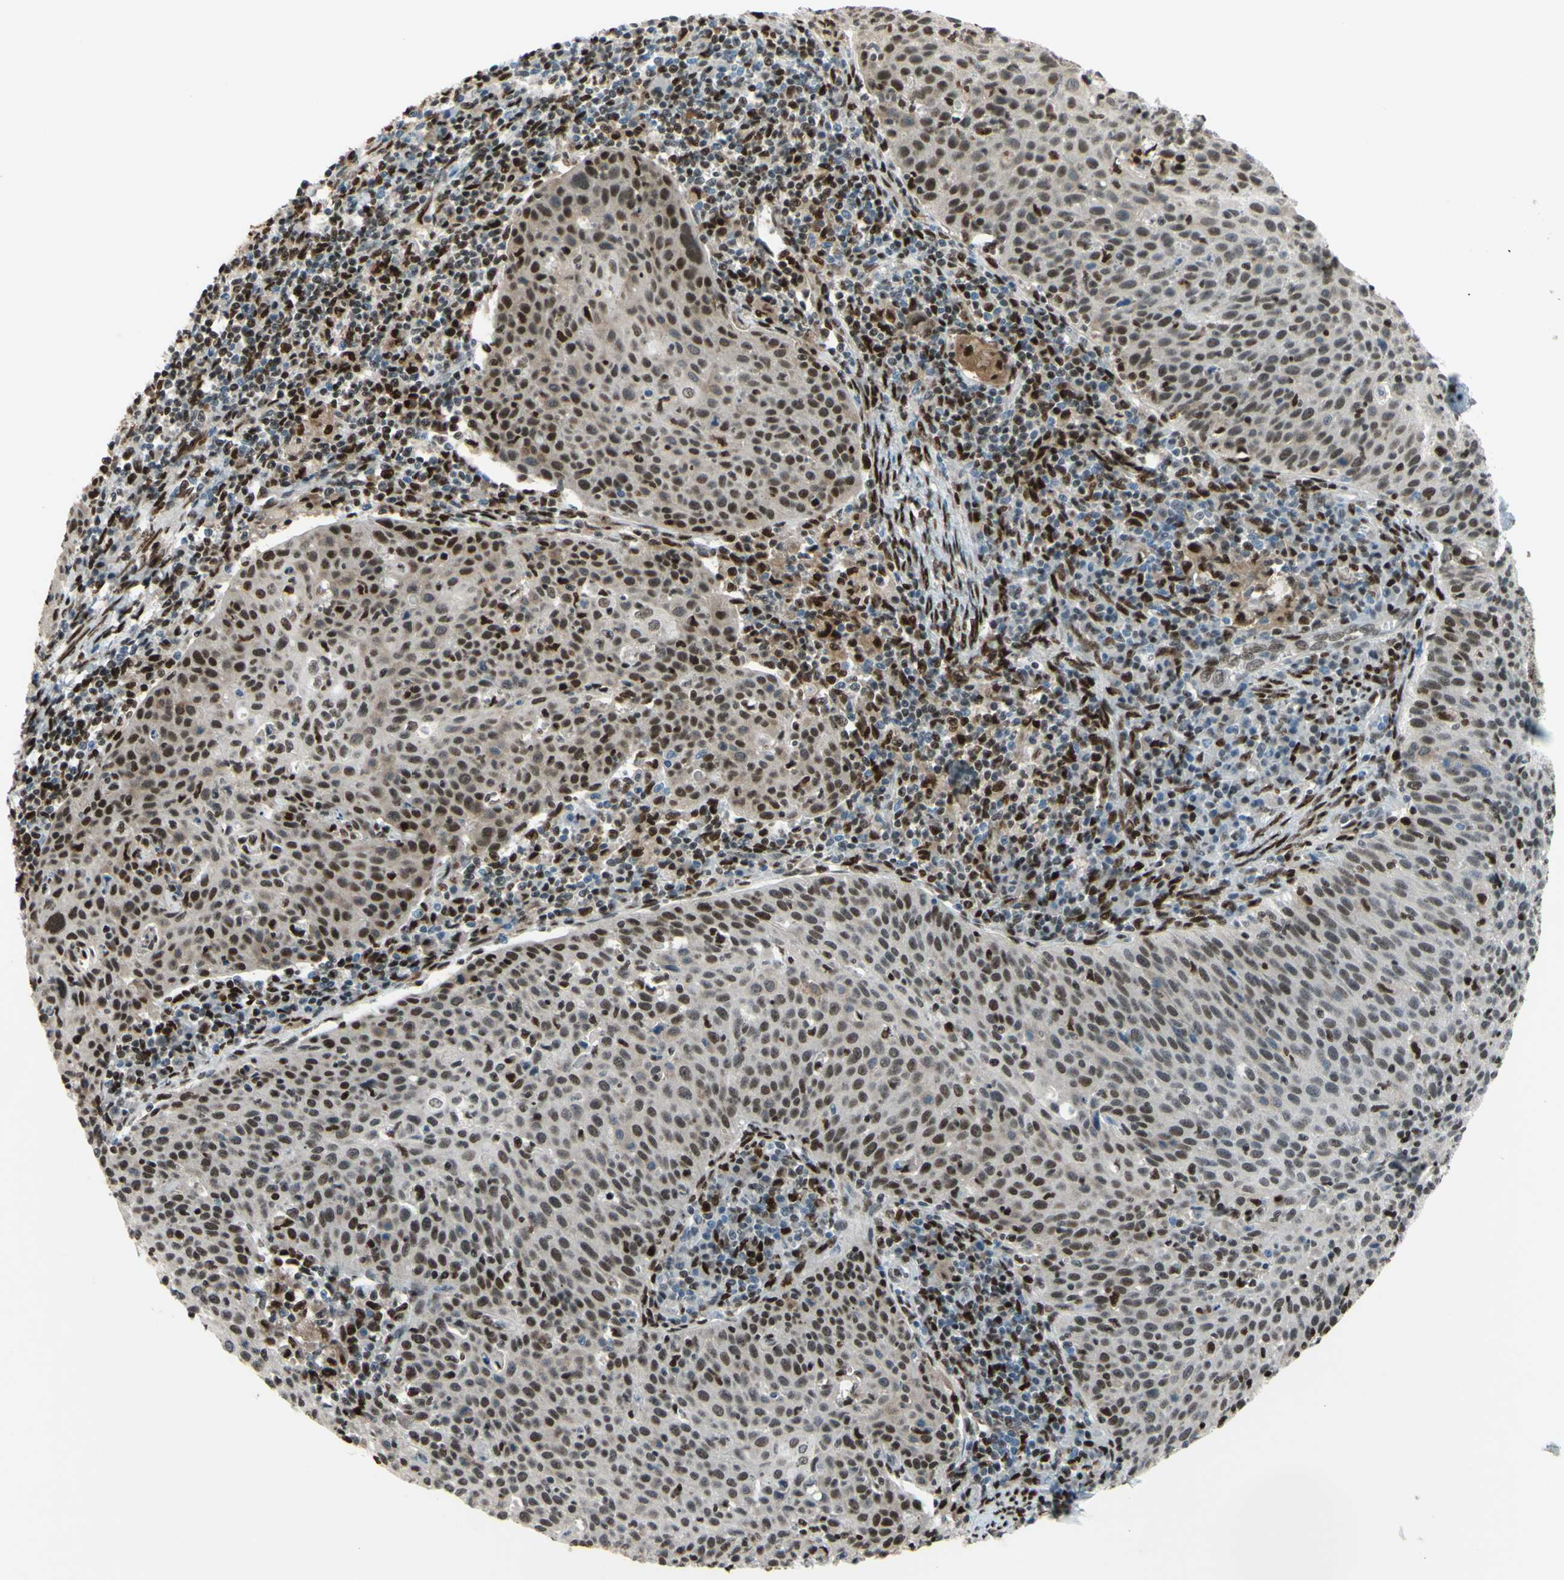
{"staining": {"intensity": "weak", "quantity": ">75%", "location": "cytoplasmic/membranous,nuclear"}, "tissue": "cervical cancer", "cell_type": "Tumor cells", "image_type": "cancer", "snomed": [{"axis": "morphology", "description": "Squamous cell carcinoma, NOS"}, {"axis": "topography", "description": "Cervix"}], "caption": "Immunohistochemistry histopathology image of squamous cell carcinoma (cervical) stained for a protein (brown), which exhibits low levels of weak cytoplasmic/membranous and nuclear positivity in approximately >75% of tumor cells.", "gene": "FKBP5", "patient": {"sex": "female", "age": 38}}